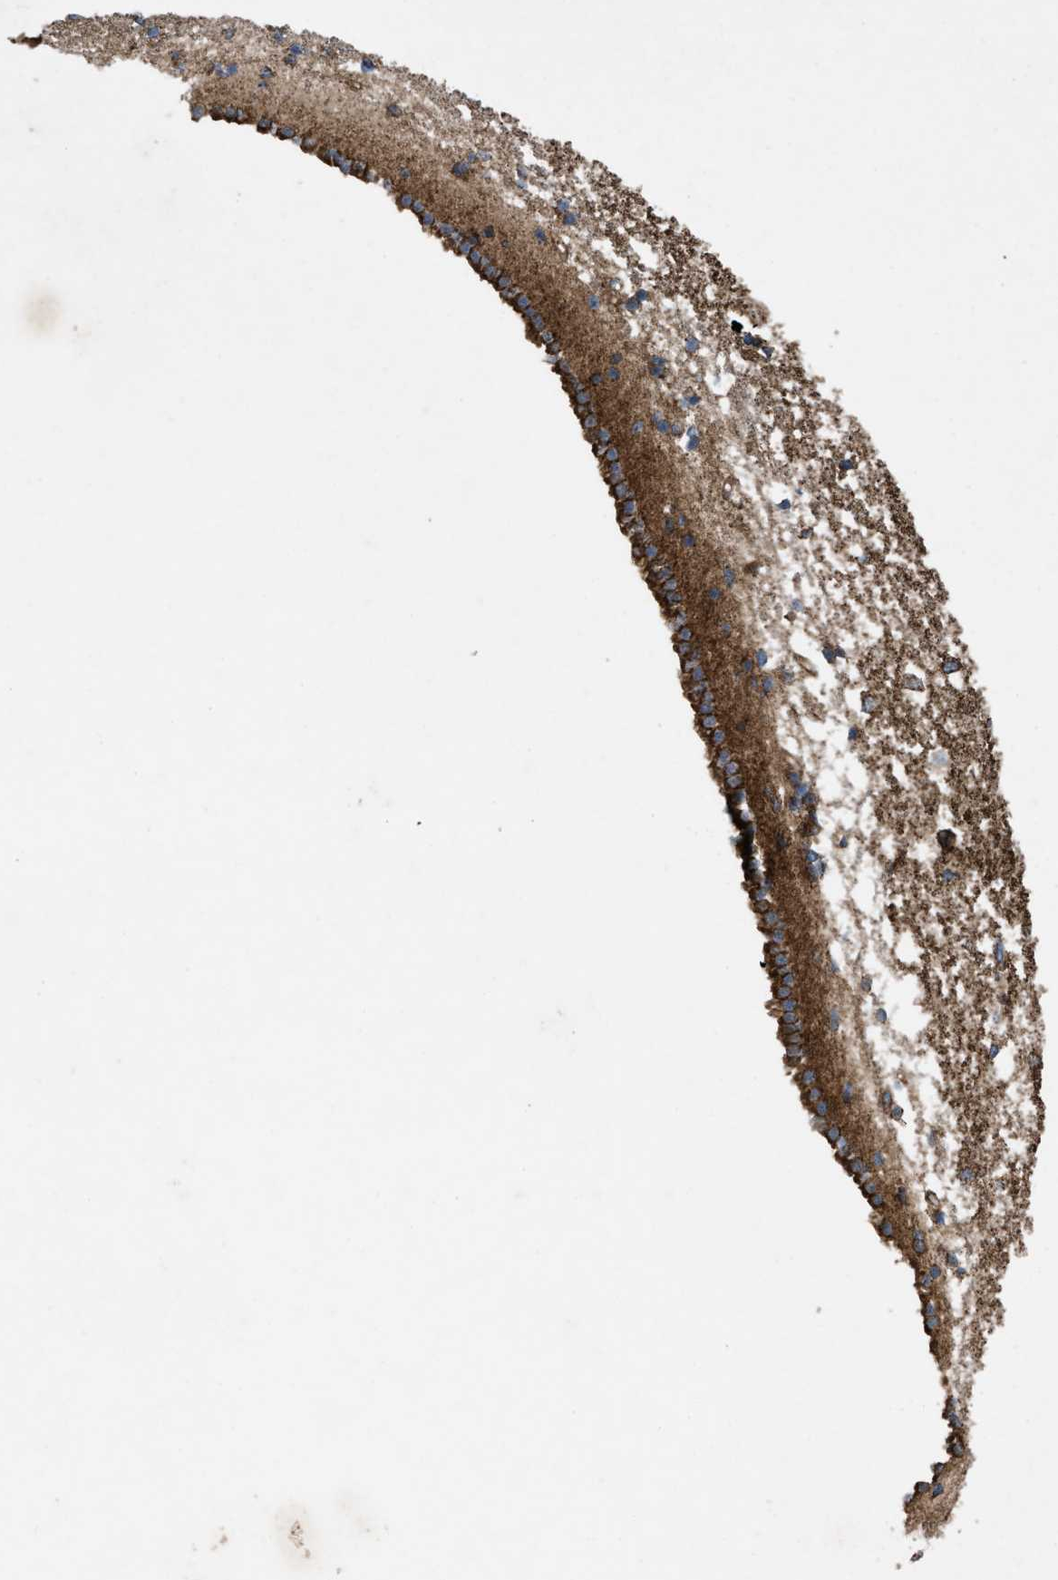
{"staining": {"intensity": "strong", "quantity": ">75%", "location": "cytoplasmic/membranous"}, "tissue": "caudate", "cell_type": "Glial cells", "image_type": "normal", "snomed": [{"axis": "morphology", "description": "Normal tissue, NOS"}, {"axis": "topography", "description": "Lateral ventricle wall"}], "caption": "Immunohistochemical staining of normal caudate exhibits strong cytoplasmic/membranous protein positivity in about >75% of glial cells. Immunohistochemistry (ihc) stains the protein in brown and the nuclei are stained blue.", "gene": "PER3", "patient": {"sex": "male", "age": 45}}